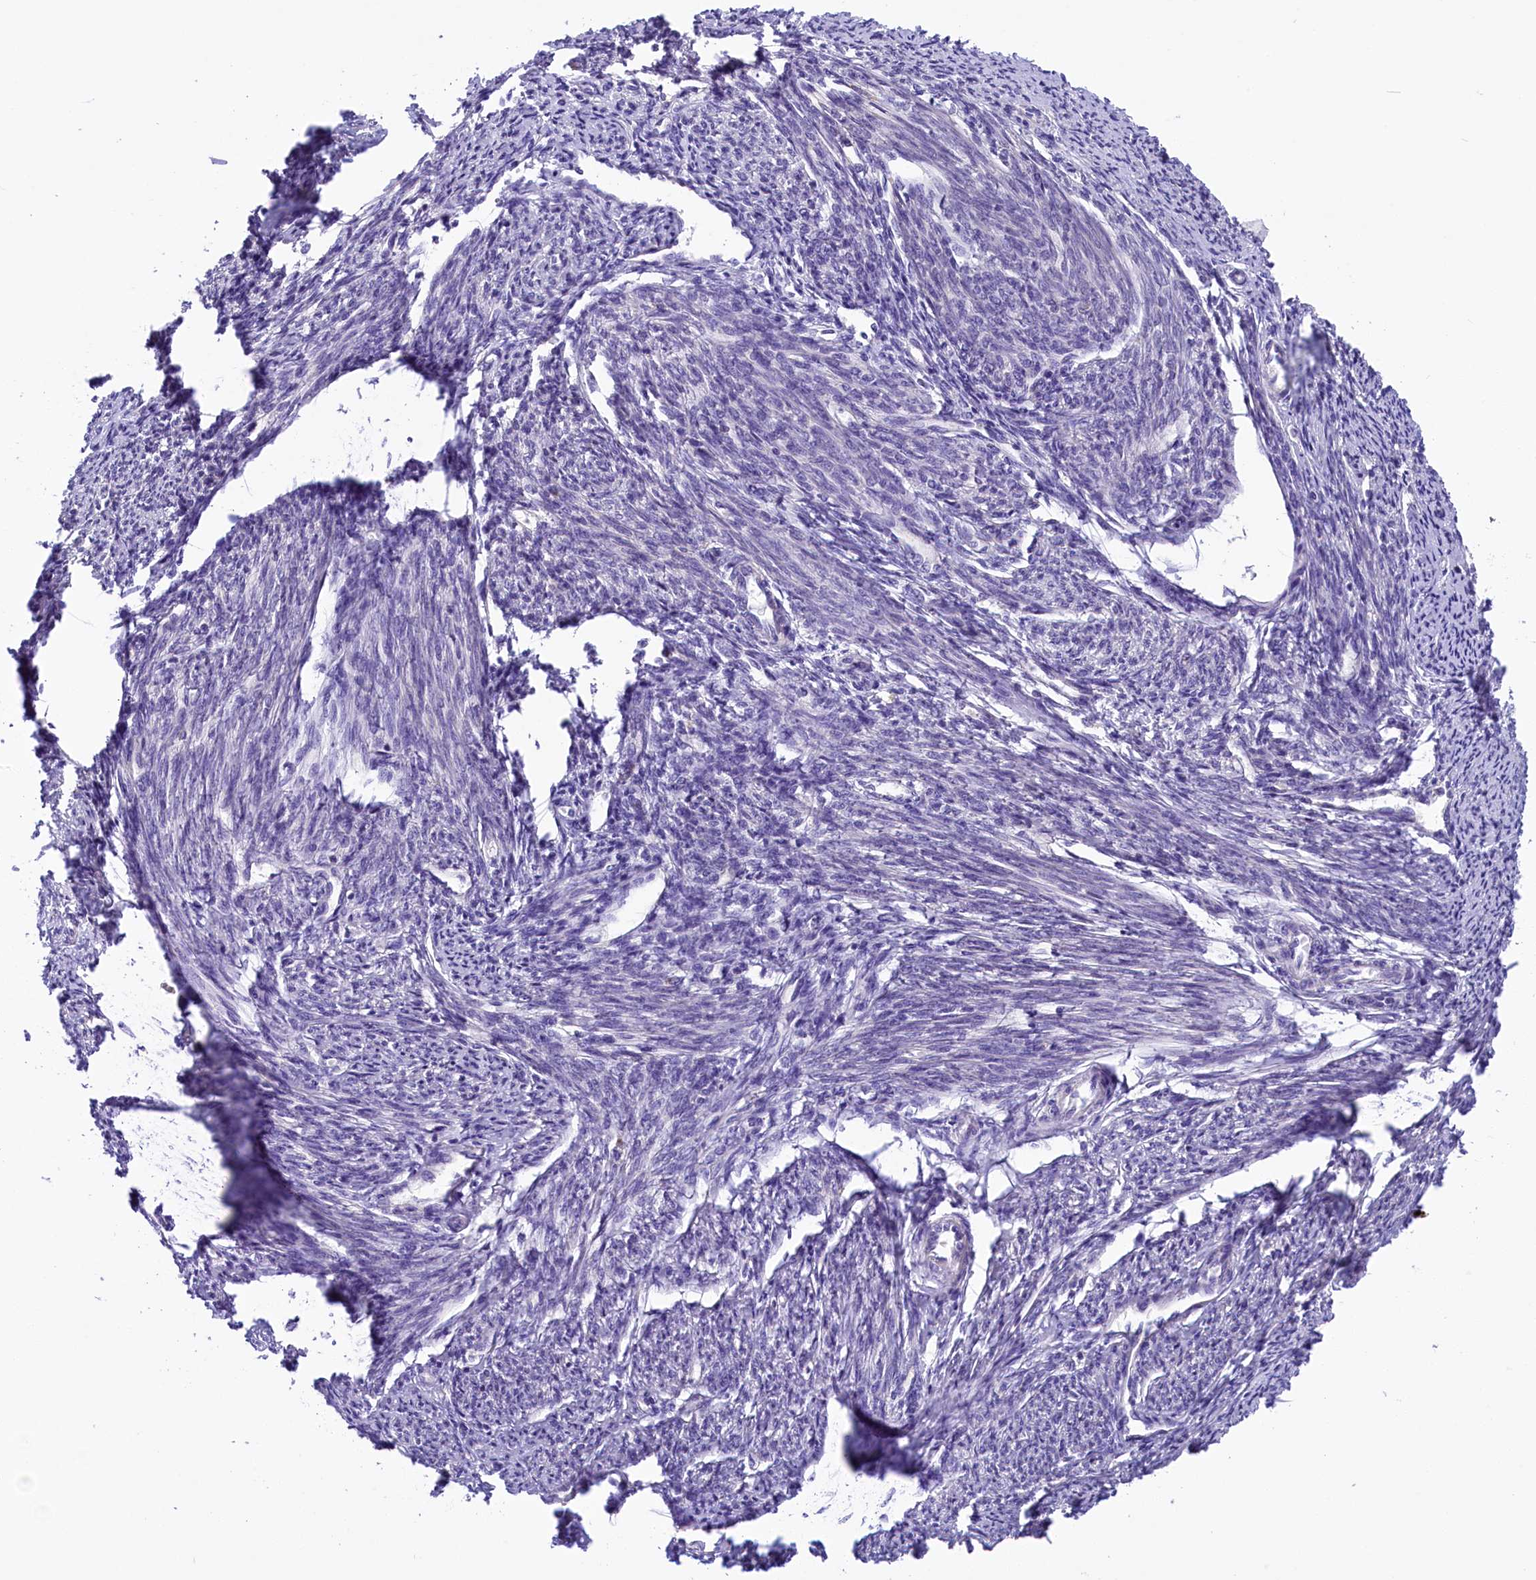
{"staining": {"intensity": "negative", "quantity": "none", "location": "none"}, "tissue": "smooth muscle", "cell_type": "Smooth muscle cells", "image_type": "normal", "snomed": [{"axis": "morphology", "description": "Normal tissue, NOS"}, {"axis": "topography", "description": "Smooth muscle"}, {"axis": "topography", "description": "Uterus"}], "caption": "High magnification brightfield microscopy of unremarkable smooth muscle stained with DAB (brown) and counterstained with hematoxylin (blue): smooth muscle cells show no significant staining. (IHC, brightfield microscopy, high magnification).", "gene": "DNAJB9", "patient": {"sex": "female", "age": 59}}